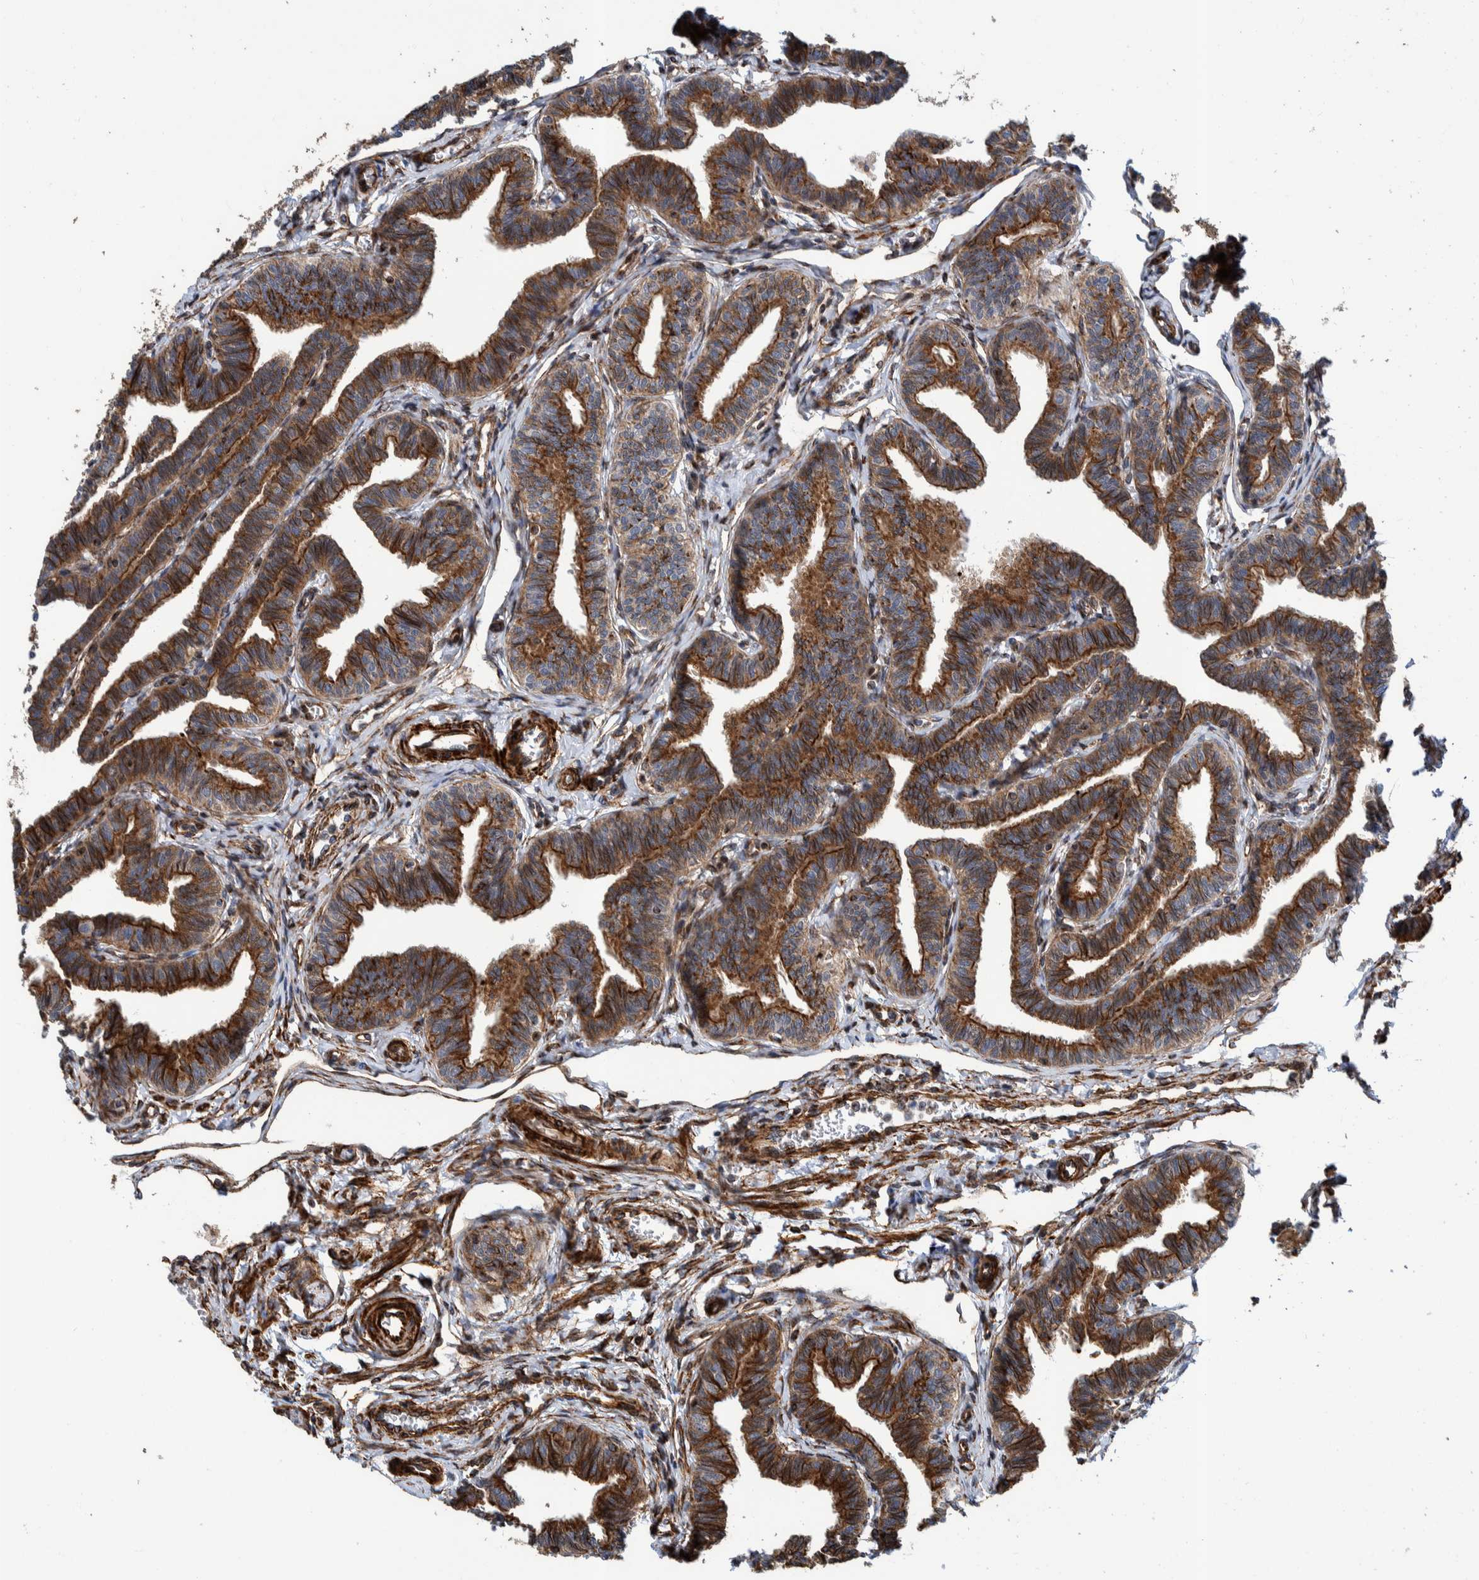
{"staining": {"intensity": "strong", "quantity": ">75%", "location": "cytoplasmic/membranous"}, "tissue": "fallopian tube", "cell_type": "Glandular cells", "image_type": "normal", "snomed": [{"axis": "morphology", "description": "Normal tissue, NOS"}, {"axis": "topography", "description": "Fallopian tube"}, {"axis": "topography", "description": "Ovary"}], "caption": "Protein staining displays strong cytoplasmic/membranous expression in approximately >75% of glandular cells in benign fallopian tube.", "gene": "CCDC57", "patient": {"sex": "female", "age": 23}}